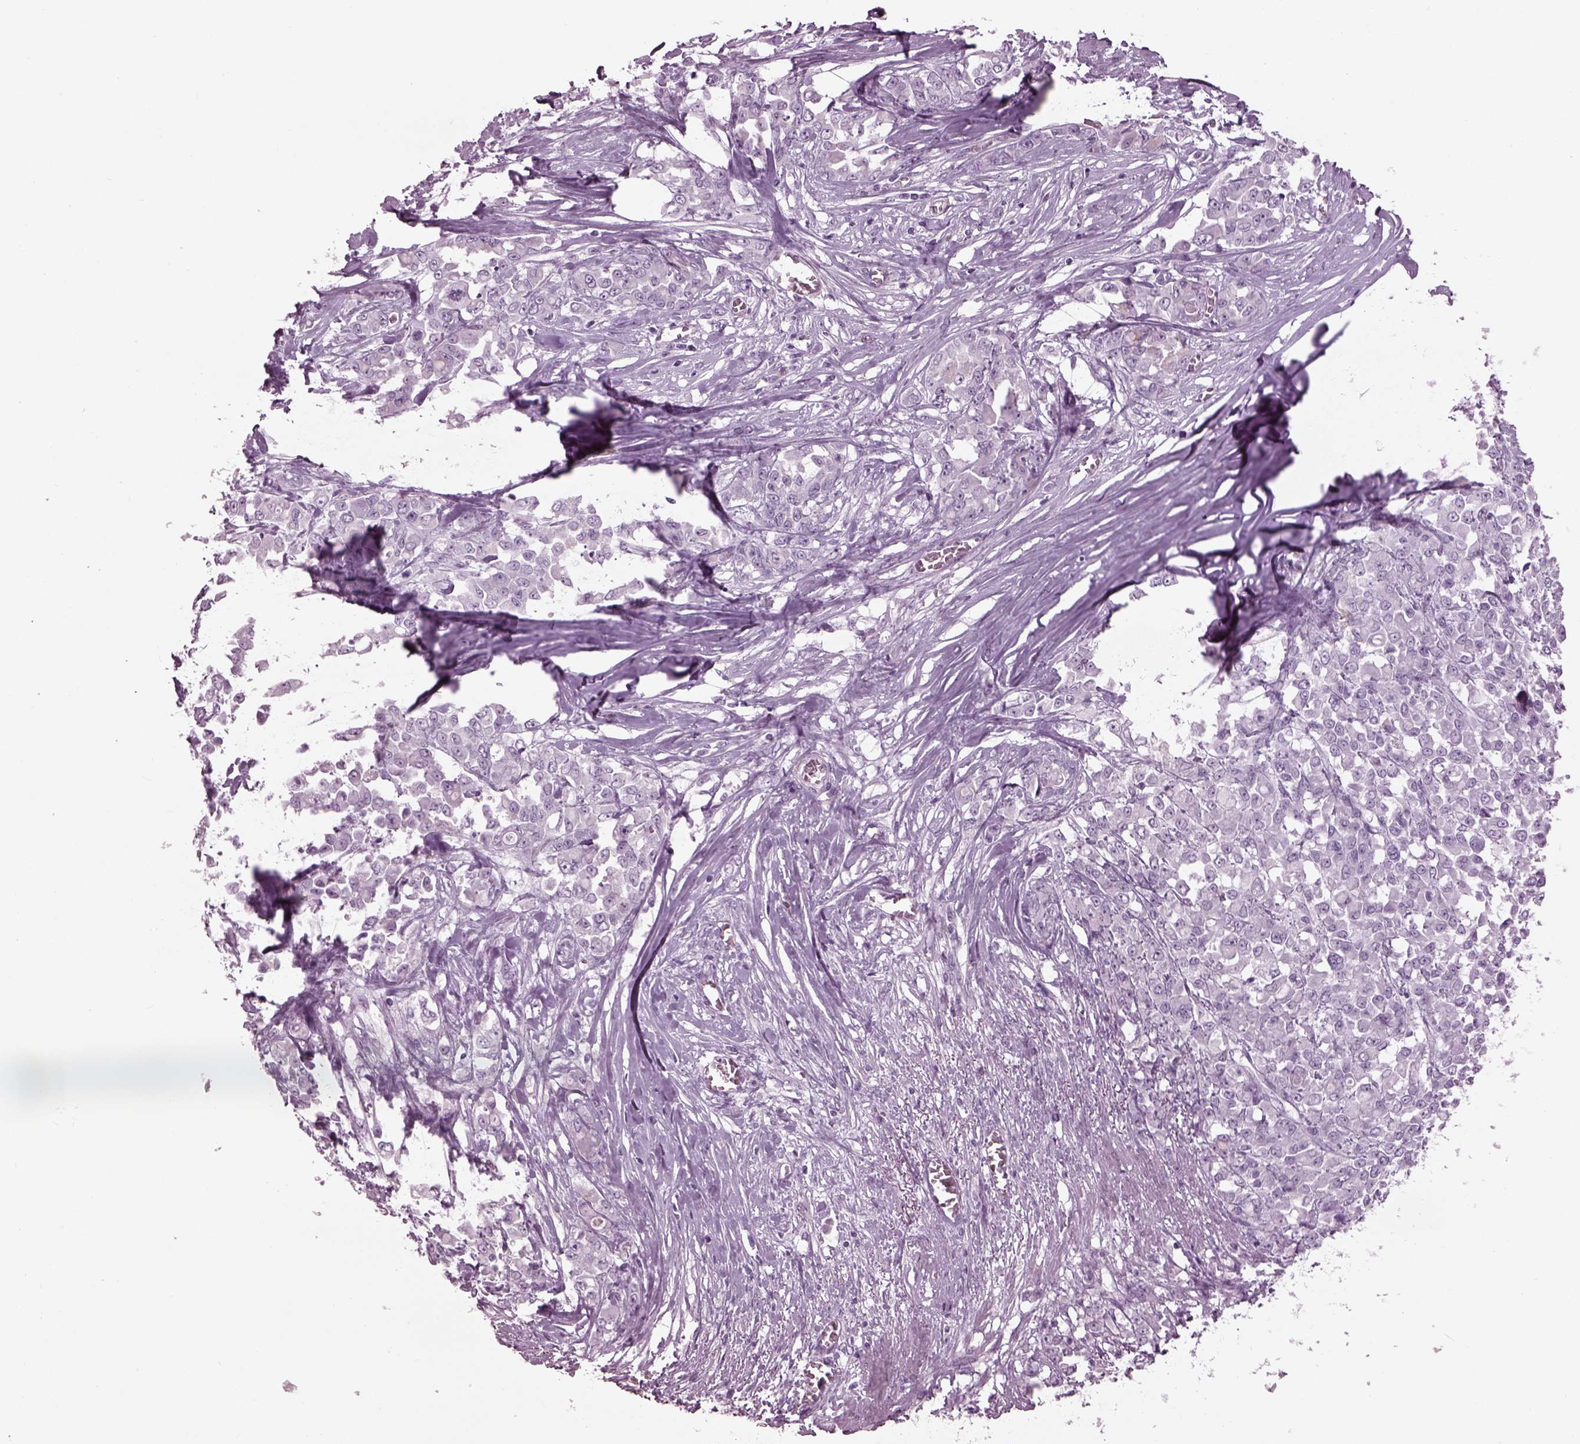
{"staining": {"intensity": "negative", "quantity": "none", "location": "none"}, "tissue": "stomach cancer", "cell_type": "Tumor cells", "image_type": "cancer", "snomed": [{"axis": "morphology", "description": "Adenocarcinoma, NOS"}, {"axis": "topography", "description": "Stomach"}], "caption": "High magnification brightfield microscopy of stomach cancer (adenocarcinoma) stained with DAB (3,3'-diaminobenzidine) (brown) and counterstained with hematoxylin (blue): tumor cells show no significant expression.", "gene": "TPPP2", "patient": {"sex": "female", "age": 76}}